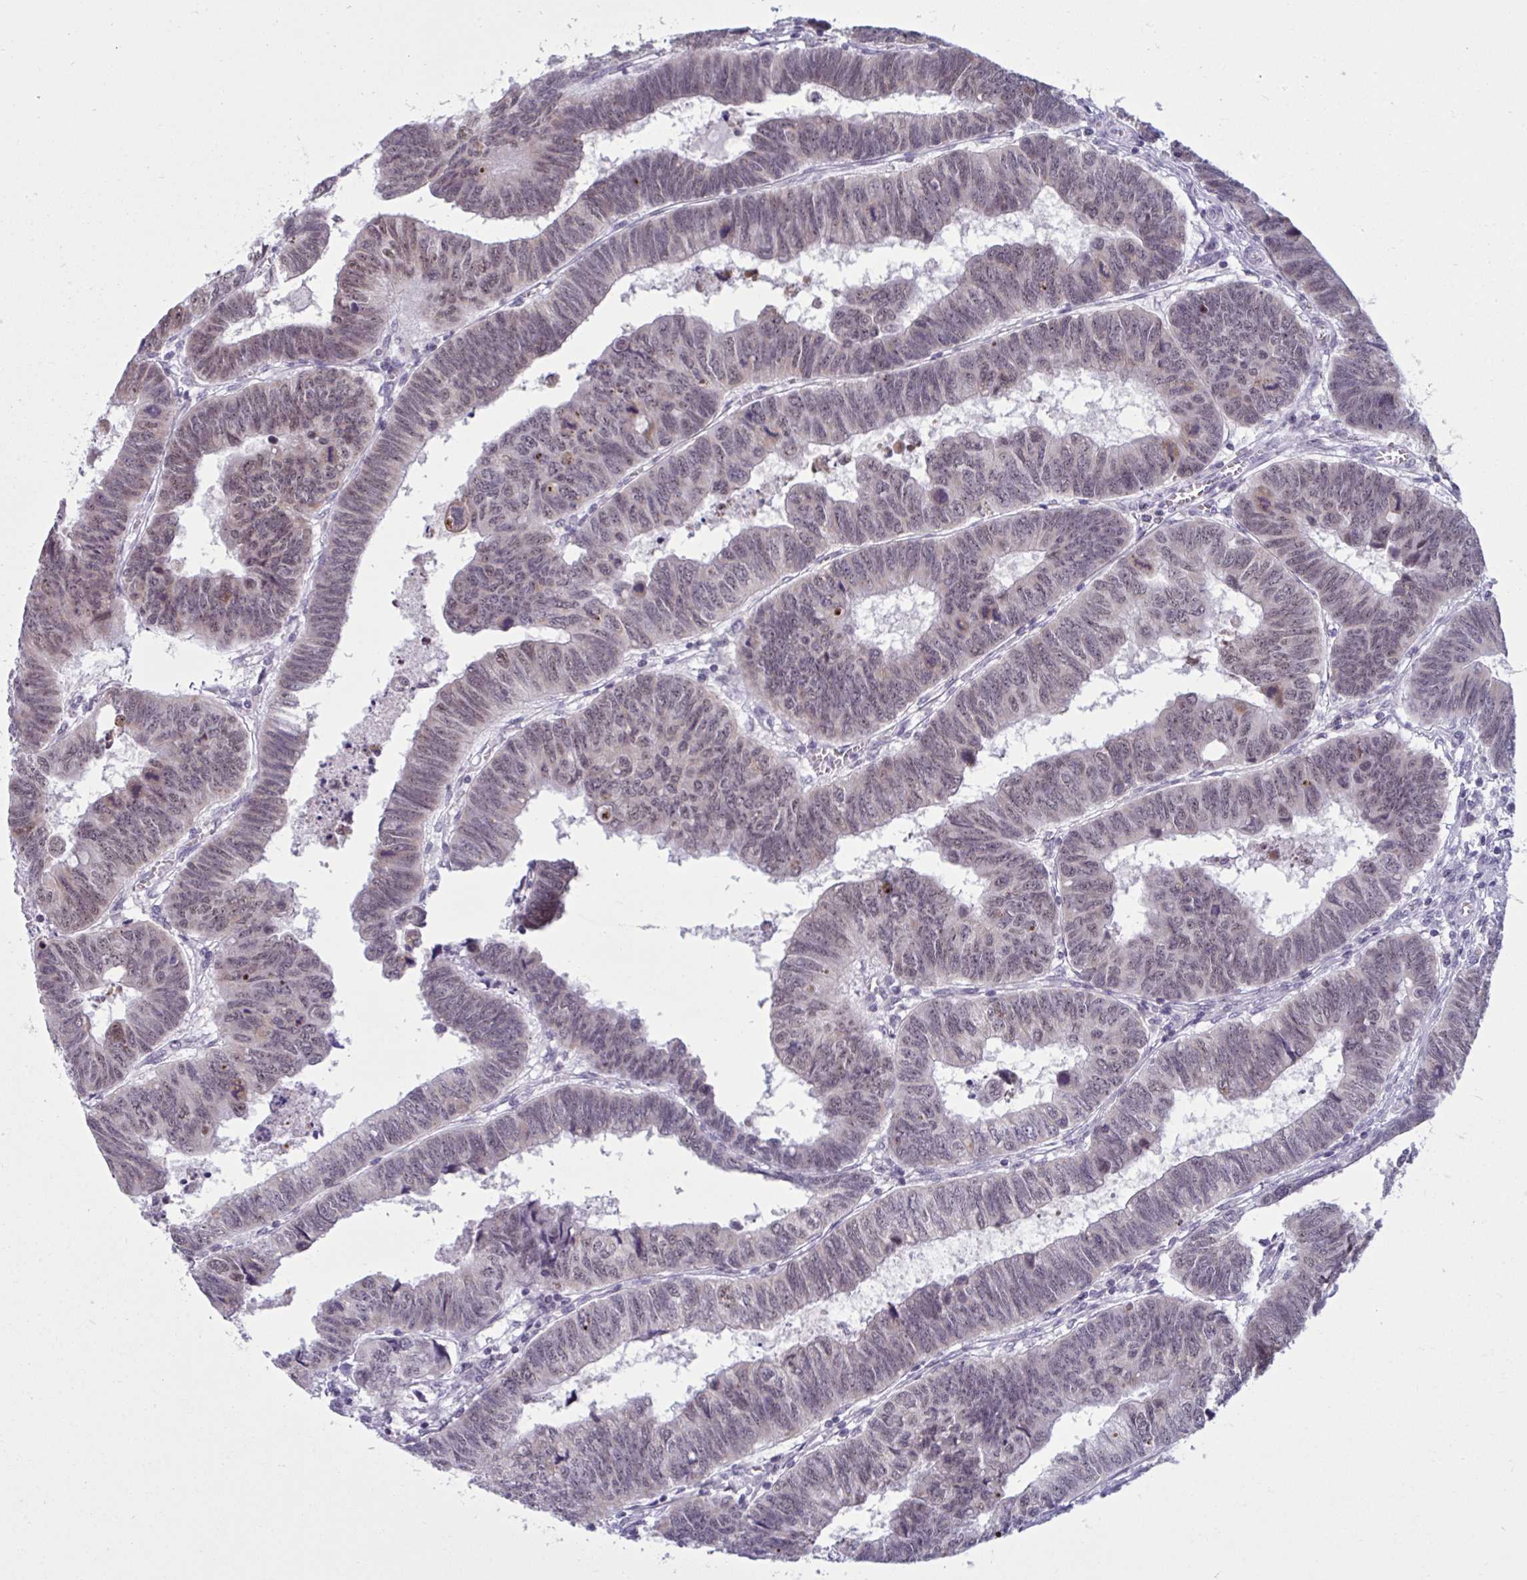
{"staining": {"intensity": "moderate", "quantity": "25%-75%", "location": "nuclear"}, "tissue": "colorectal cancer", "cell_type": "Tumor cells", "image_type": "cancer", "snomed": [{"axis": "morphology", "description": "Adenocarcinoma, NOS"}, {"axis": "topography", "description": "Colon"}], "caption": "An immunohistochemistry photomicrograph of neoplastic tissue is shown. Protein staining in brown labels moderate nuclear positivity in colorectal adenocarcinoma within tumor cells.", "gene": "TGM6", "patient": {"sex": "male", "age": 62}}